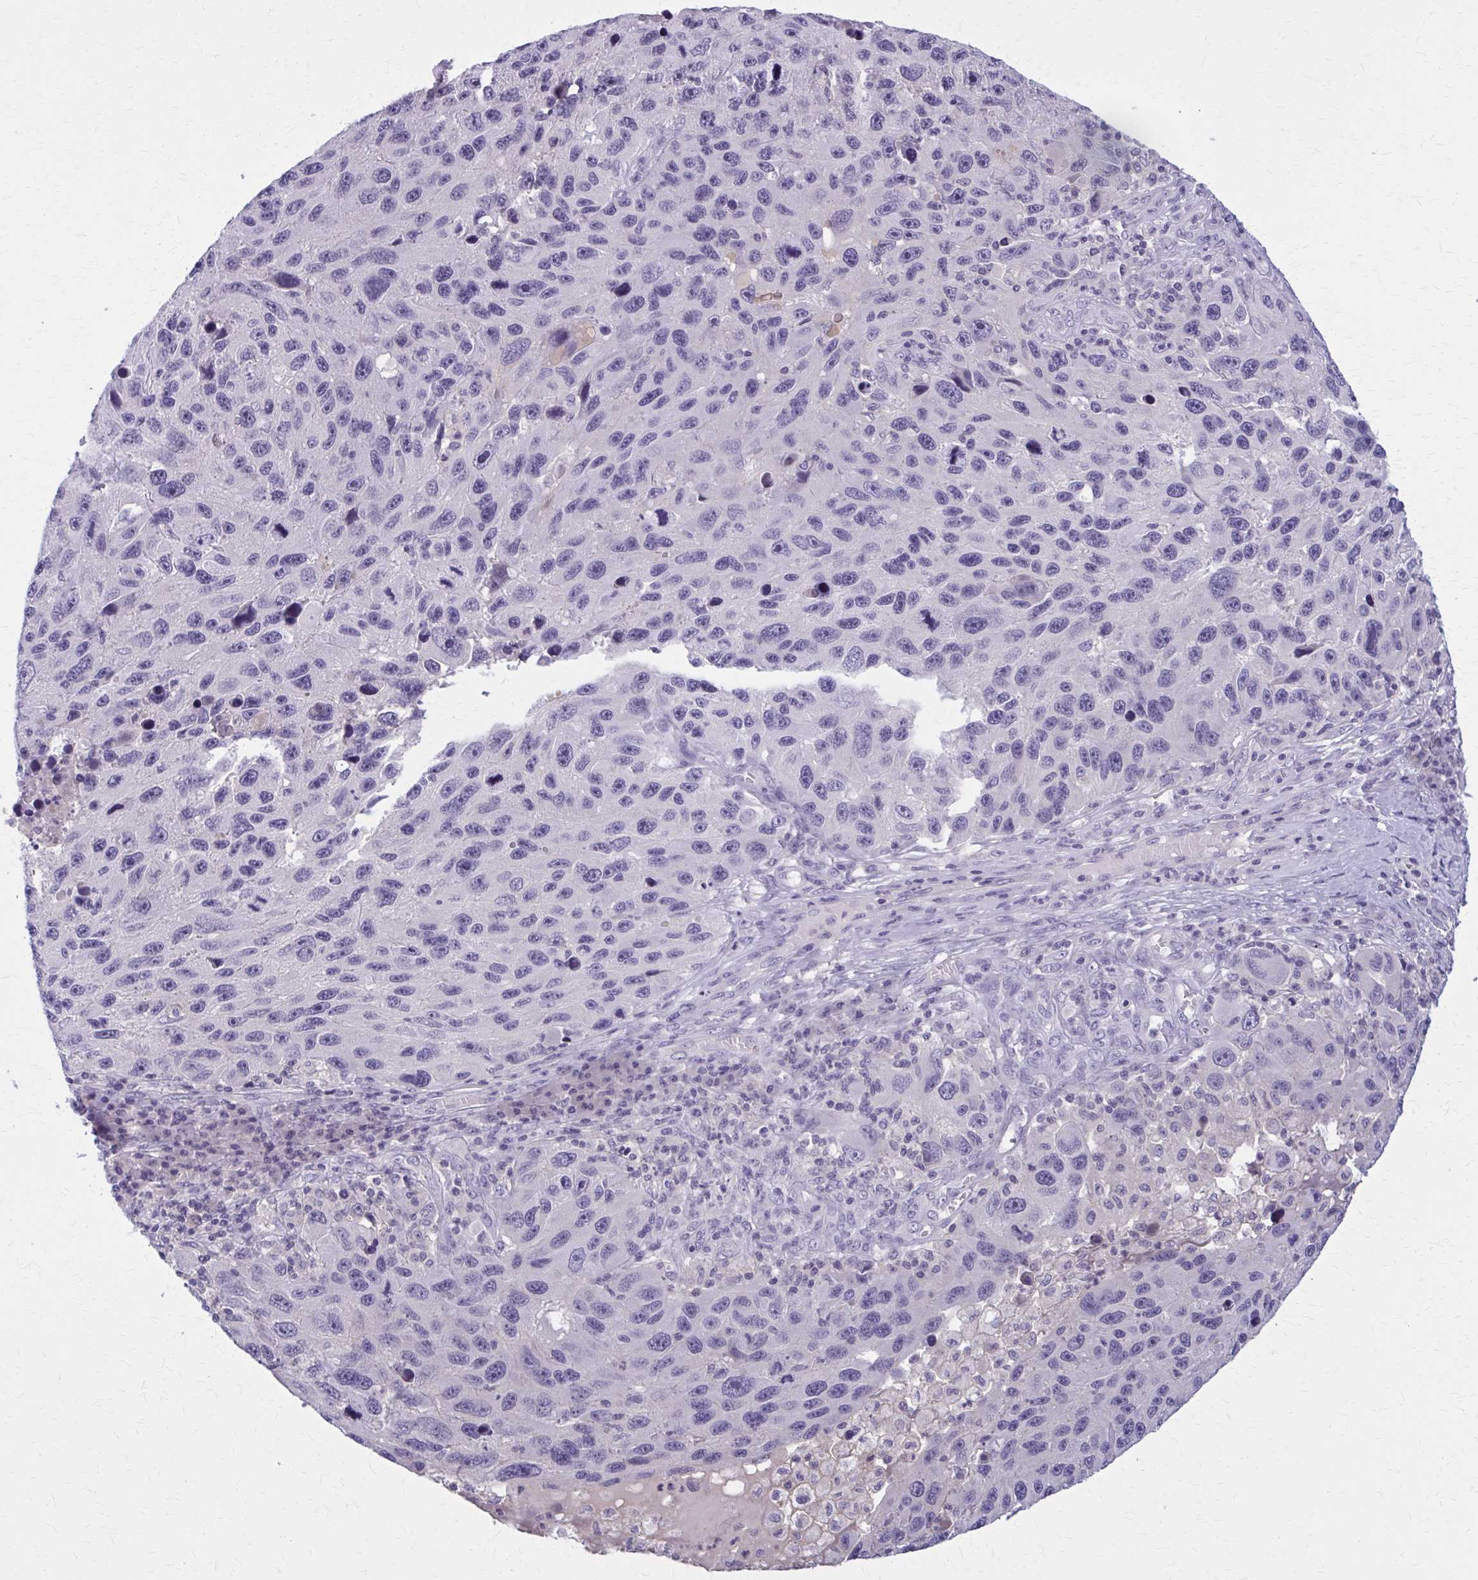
{"staining": {"intensity": "negative", "quantity": "none", "location": "none"}, "tissue": "melanoma", "cell_type": "Tumor cells", "image_type": "cancer", "snomed": [{"axis": "morphology", "description": "Malignant melanoma, NOS"}, {"axis": "topography", "description": "Skin"}], "caption": "Histopathology image shows no significant protein positivity in tumor cells of malignant melanoma.", "gene": "OR4A47", "patient": {"sex": "male", "age": 53}}